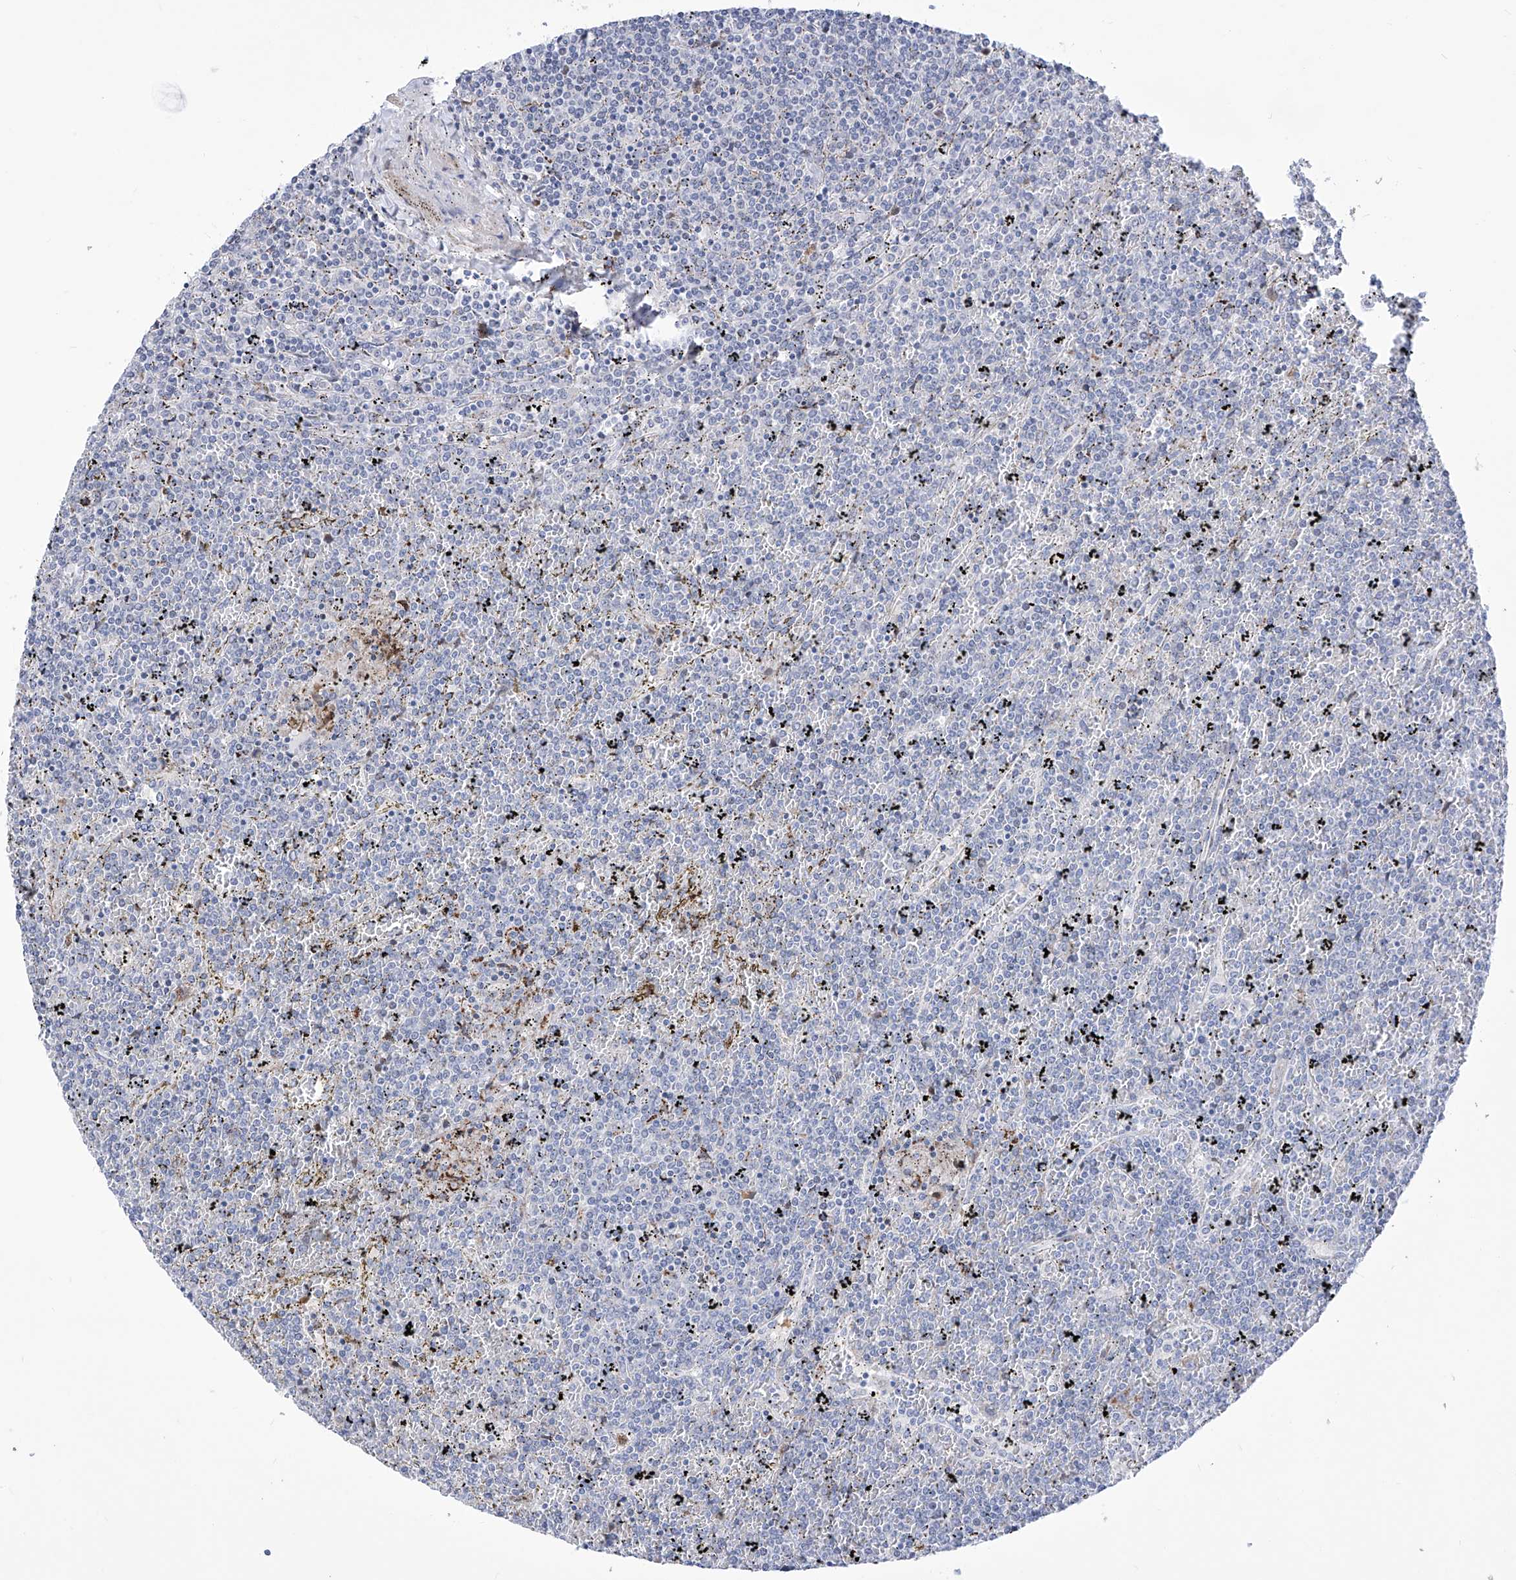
{"staining": {"intensity": "negative", "quantity": "none", "location": "none"}, "tissue": "lymphoma", "cell_type": "Tumor cells", "image_type": "cancer", "snomed": [{"axis": "morphology", "description": "Malignant lymphoma, non-Hodgkin's type, Low grade"}, {"axis": "topography", "description": "Spleen"}], "caption": "Tumor cells are negative for protein expression in human lymphoma.", "gene": "C1orf87", "patient": {"sex": "female", "age": 19}}